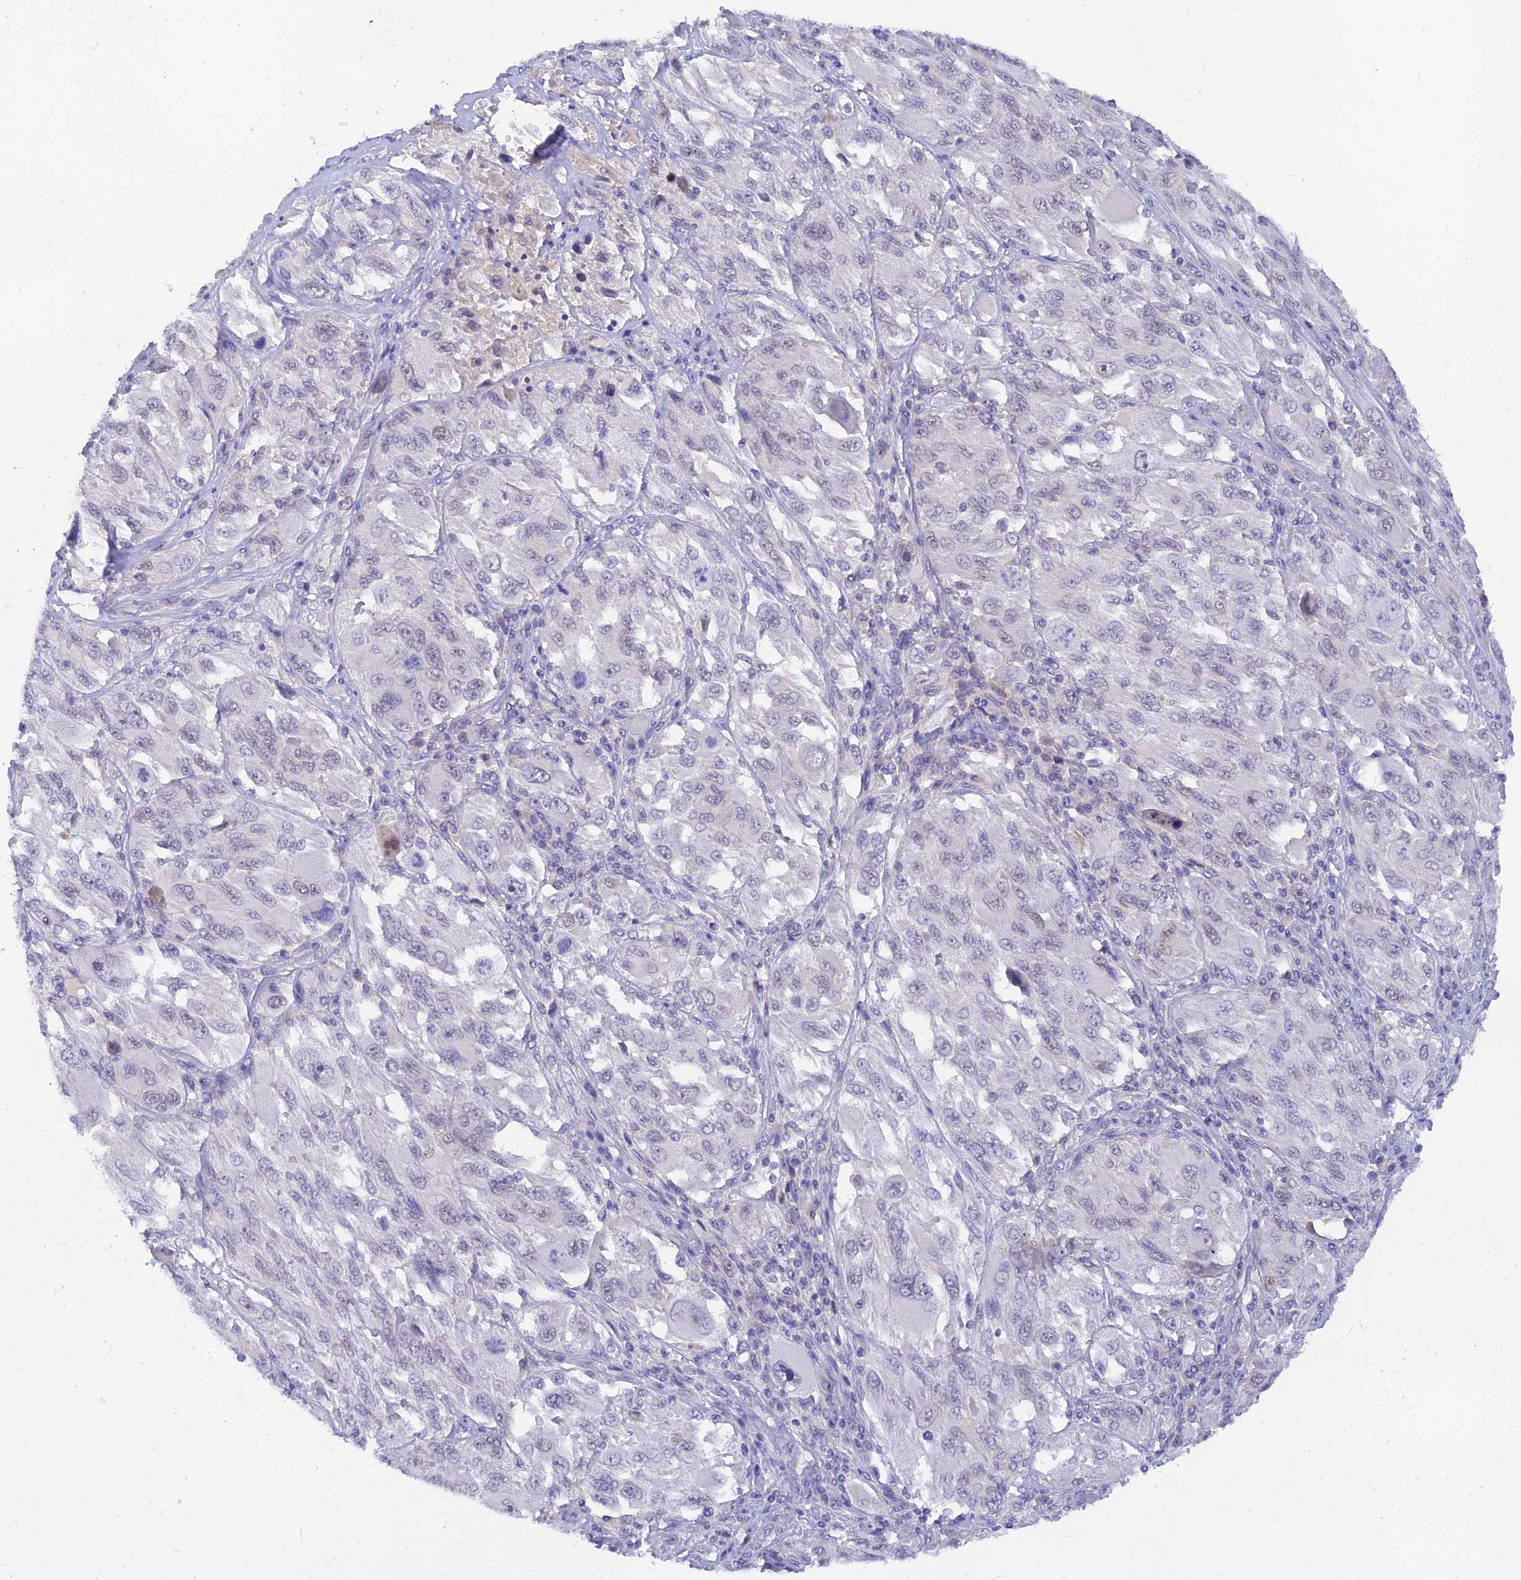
{"staining": {"intensity": "negative", "quantity": "none", "location": "none"}, "tissue": "melanoma", "cell_type": "Tumor cells", "image_type": "cancer", "snomed": [{"axis": "morphology", "description": "Malignant melanoma, NOS"}, {"axis": "topography", "description": "Skin"}], "caption": "Protein analysis of malignant melanoma shows no significant positivity in tumor cells.", "gene": "TMEM161B", "patient": {"sex": "female", "age": 91}}